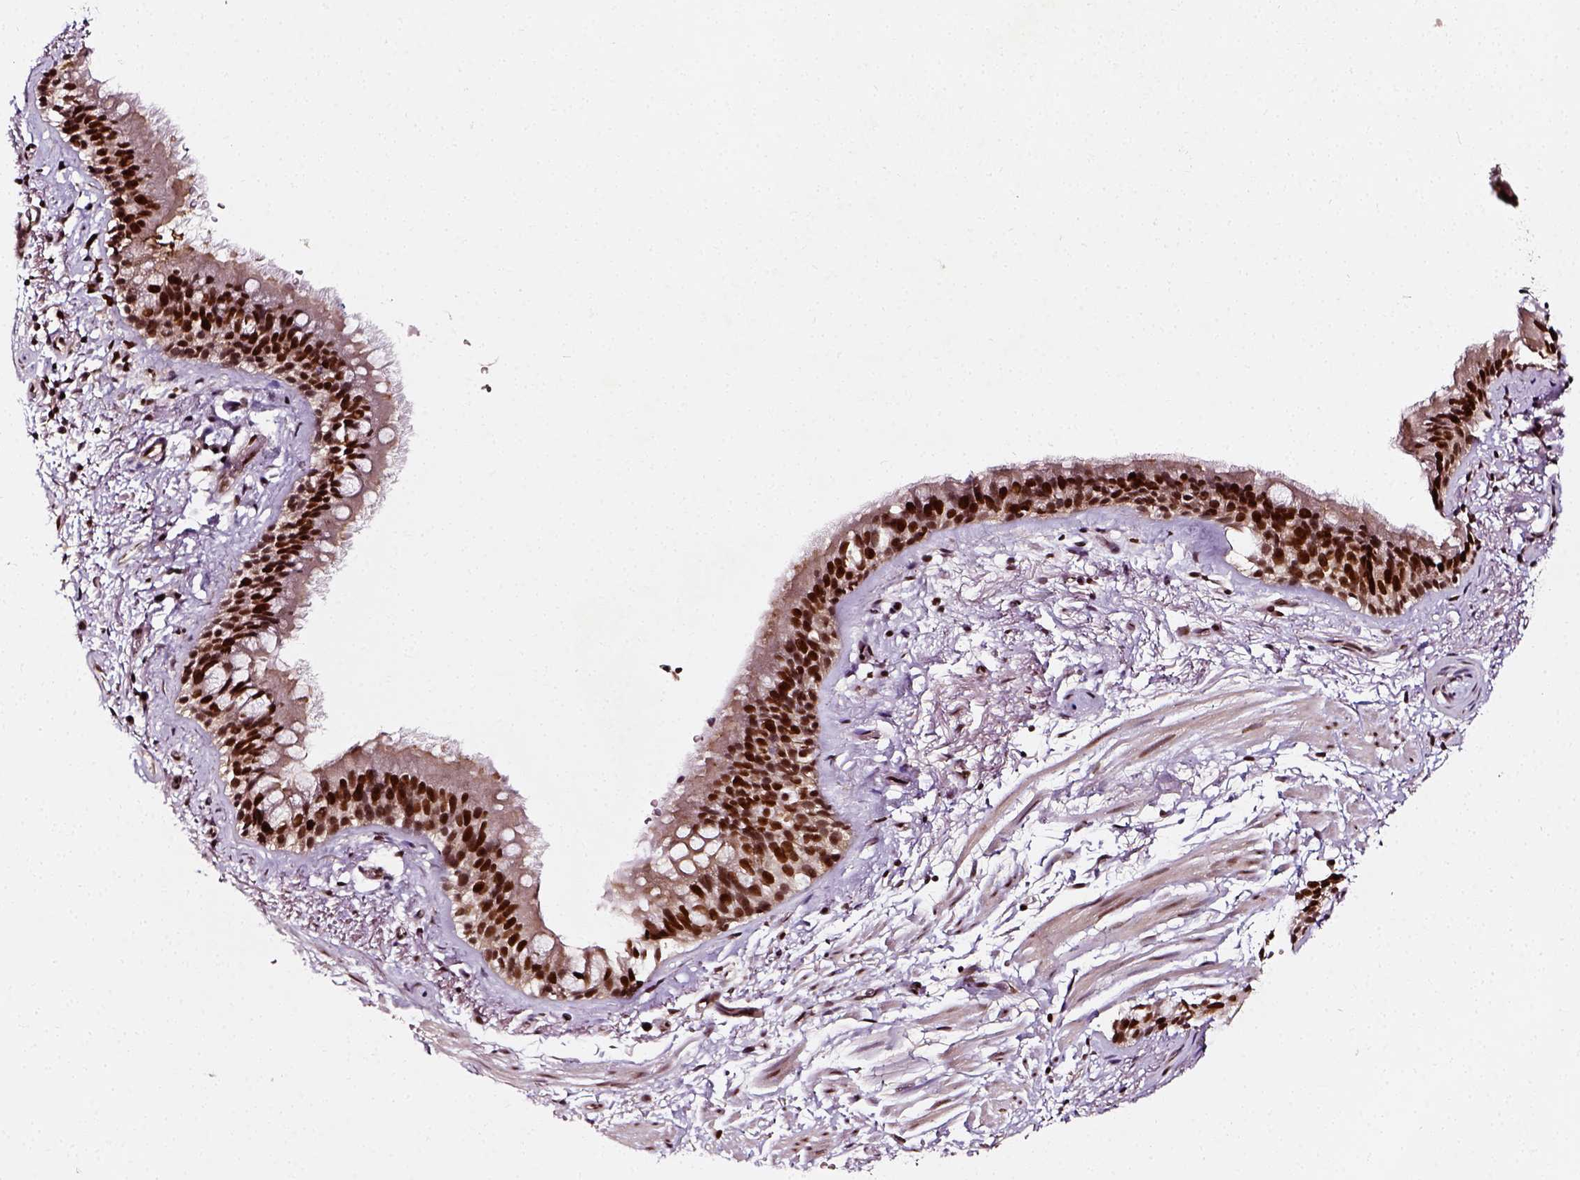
{"staining": {"intensity": "strong", "quantity": ">75%", "location": "nuclear"}, "tissue": "bronchus", "cell_type": "Respiratory epithelial cells", "image_type": "normal", "snomed": [{"axis": "morphology", "description": "Normal tissue, NOS"}, {"axis": "topography", "description": "Cartilage tissue"}, {"axis": "topography", "description": "Bronchus"}], "caption": "The histopathology image reveals a brown stain indicating the presence of a protein in the nuclear of respiratory epithelial cells in bronchus. The protein of interest is stained brown, and the nuclei are stained in blue (DAB (3,3'-diaminobenzidine) IHC with brightfield microscopy, high magnification).", "gene": "NACC1", "patient": {"sex": "male", "age": 58}}